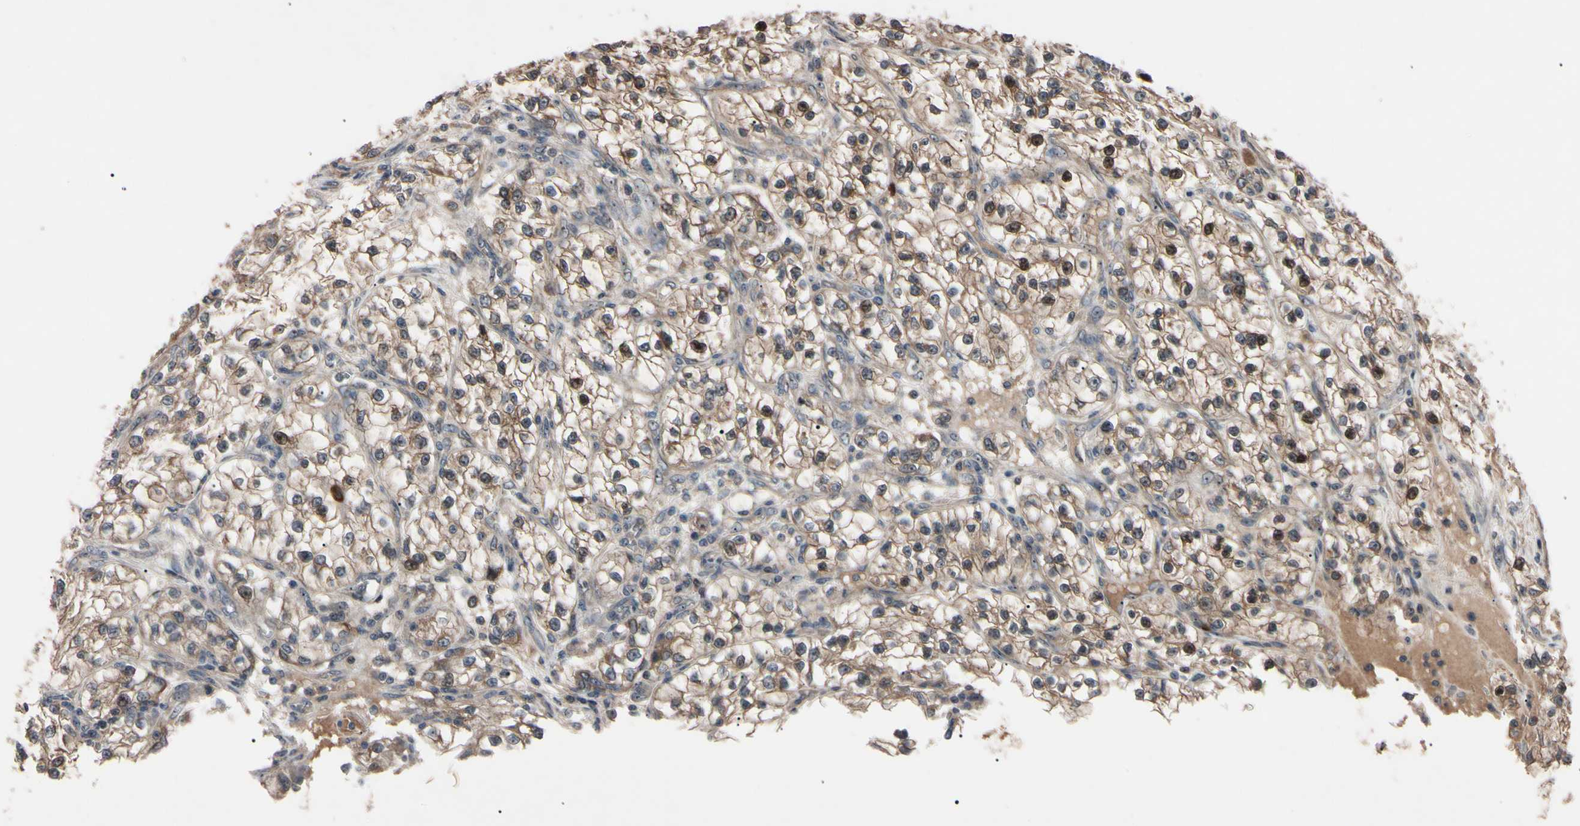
{"staining": {"intensity": "moderate", "quantity": ">75%", "location": "cytoplasmic/membranous,nuclear"}, "tissue": "renal cancer", "cell_type": "Tumor cells", "image_type": "cancer", "snomed": [{"axis": "morphology", "description": "Adenocarcinoma, NOS"}, {"axis": "topography", "description": "Kidney"}], "caption": "Human renal cancer stained for a protein (brown) exhibits moderate cytoplasmic/membranous and nuclear positive positivity in about >75% of tumor cells.", "gene": "TRAF5", "patient": {"sex": "female", "age": 57}}